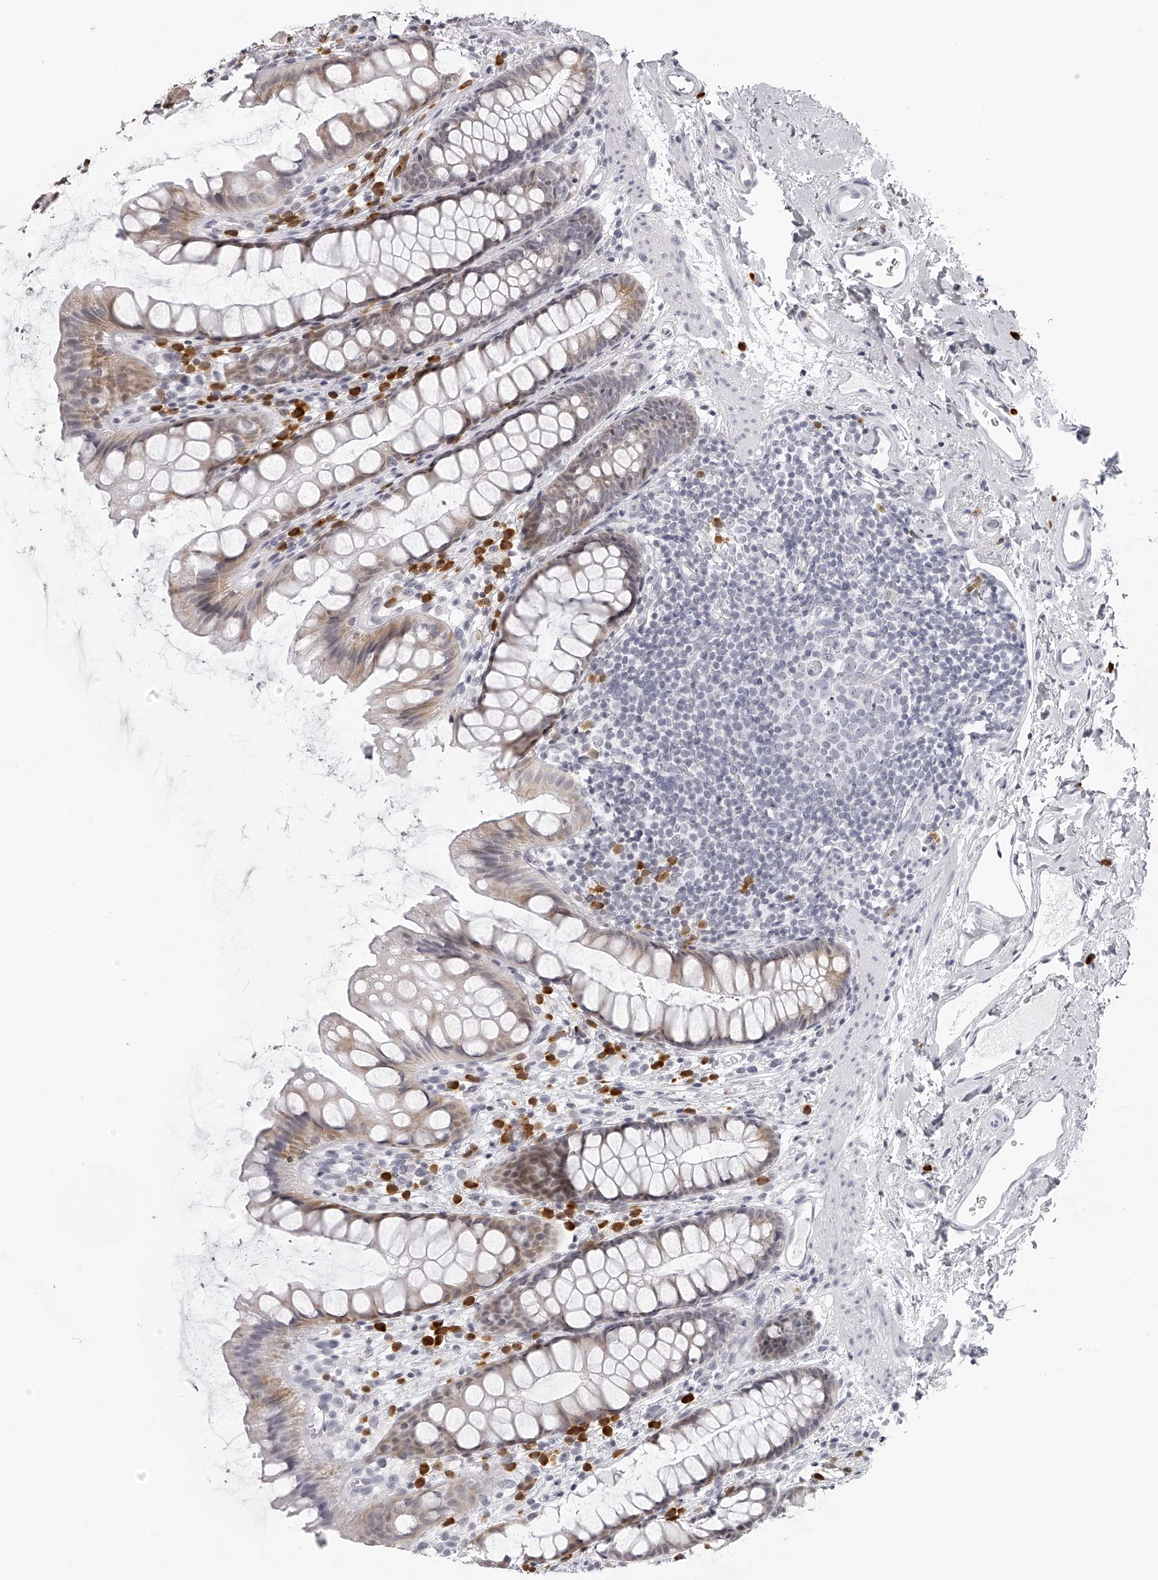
{"staining": {"intensity": "weak", "quantity": "25%-75%", "location": "cytoplasmic/membranous"}, "tissue": "rectum", "cell_type": "Glandular cells", "image_type": "normal", "snomed": [{"axis": "morphology", "description": "Normal tissue, NOS"}, {"axis": "topography", "description": "Rectum"}], "caption": "This is a micrograph of IHC staining of benign rectum, which shows weak staining in the cytoplasmic/membranous of glandular cells.", "gene": "SEC11C", "patient": {"sex": "female", "age": 65}}